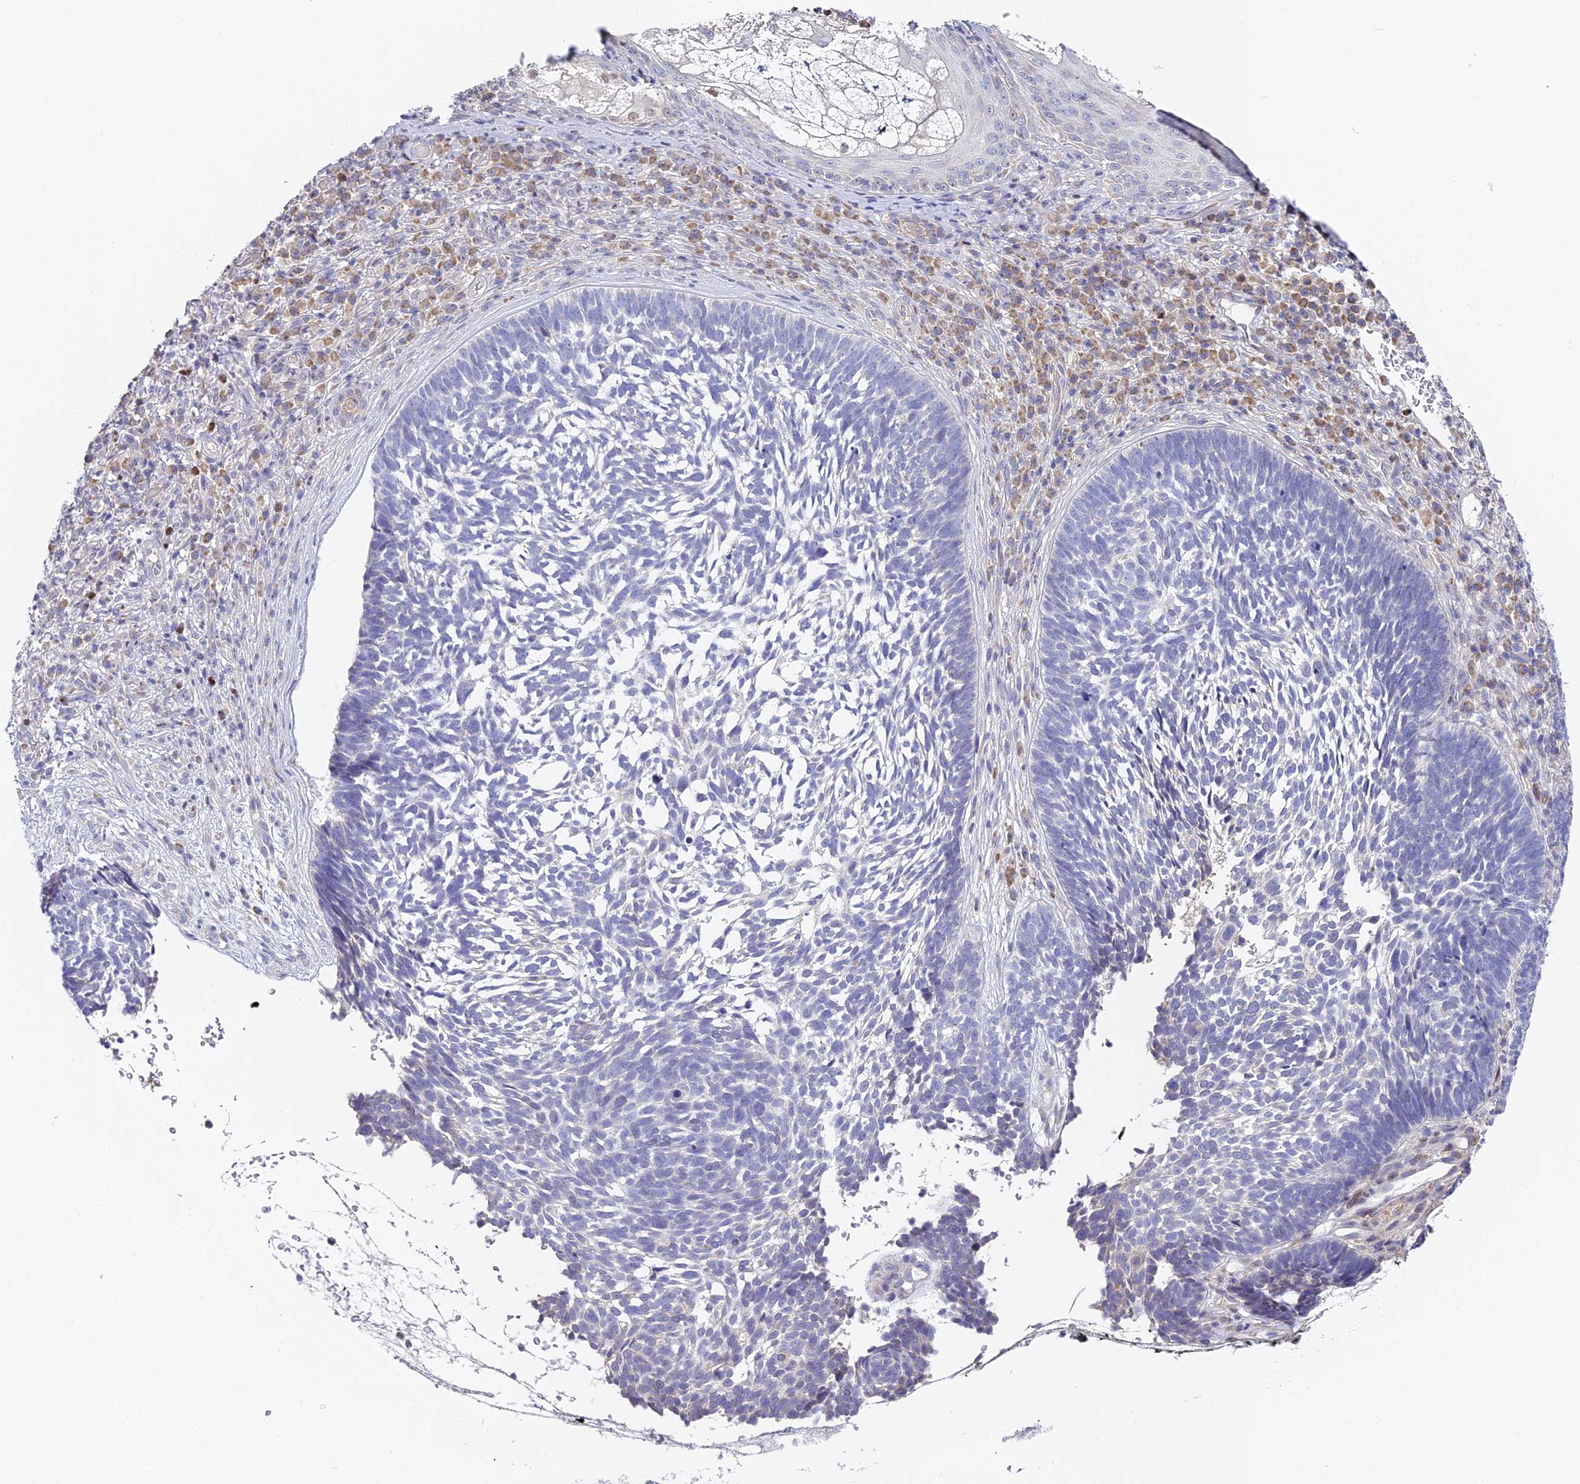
{"staining": {"intensity": "negative", "quantity": "none", "location": "none"}, "tissue": "skin cancer", "cell_type": "Tumor cells", "image_type": "cancer", "snomed": [{"axis": "morphology", "description": "Basal cell carcinoma"}, {"axis": "topography", "description": "Skin"}], "caption": "Photomicrograph shows no protein staining in tumor cells of skin basal cell carcinoma tissue. The staining is performed using DAB (3,3'-diaminobenzidine) brown chromogen with nuclei counter-stained in using hematoxylin.", "gene": "SERP1", "patient": {"sex": "male", "age": 88}}